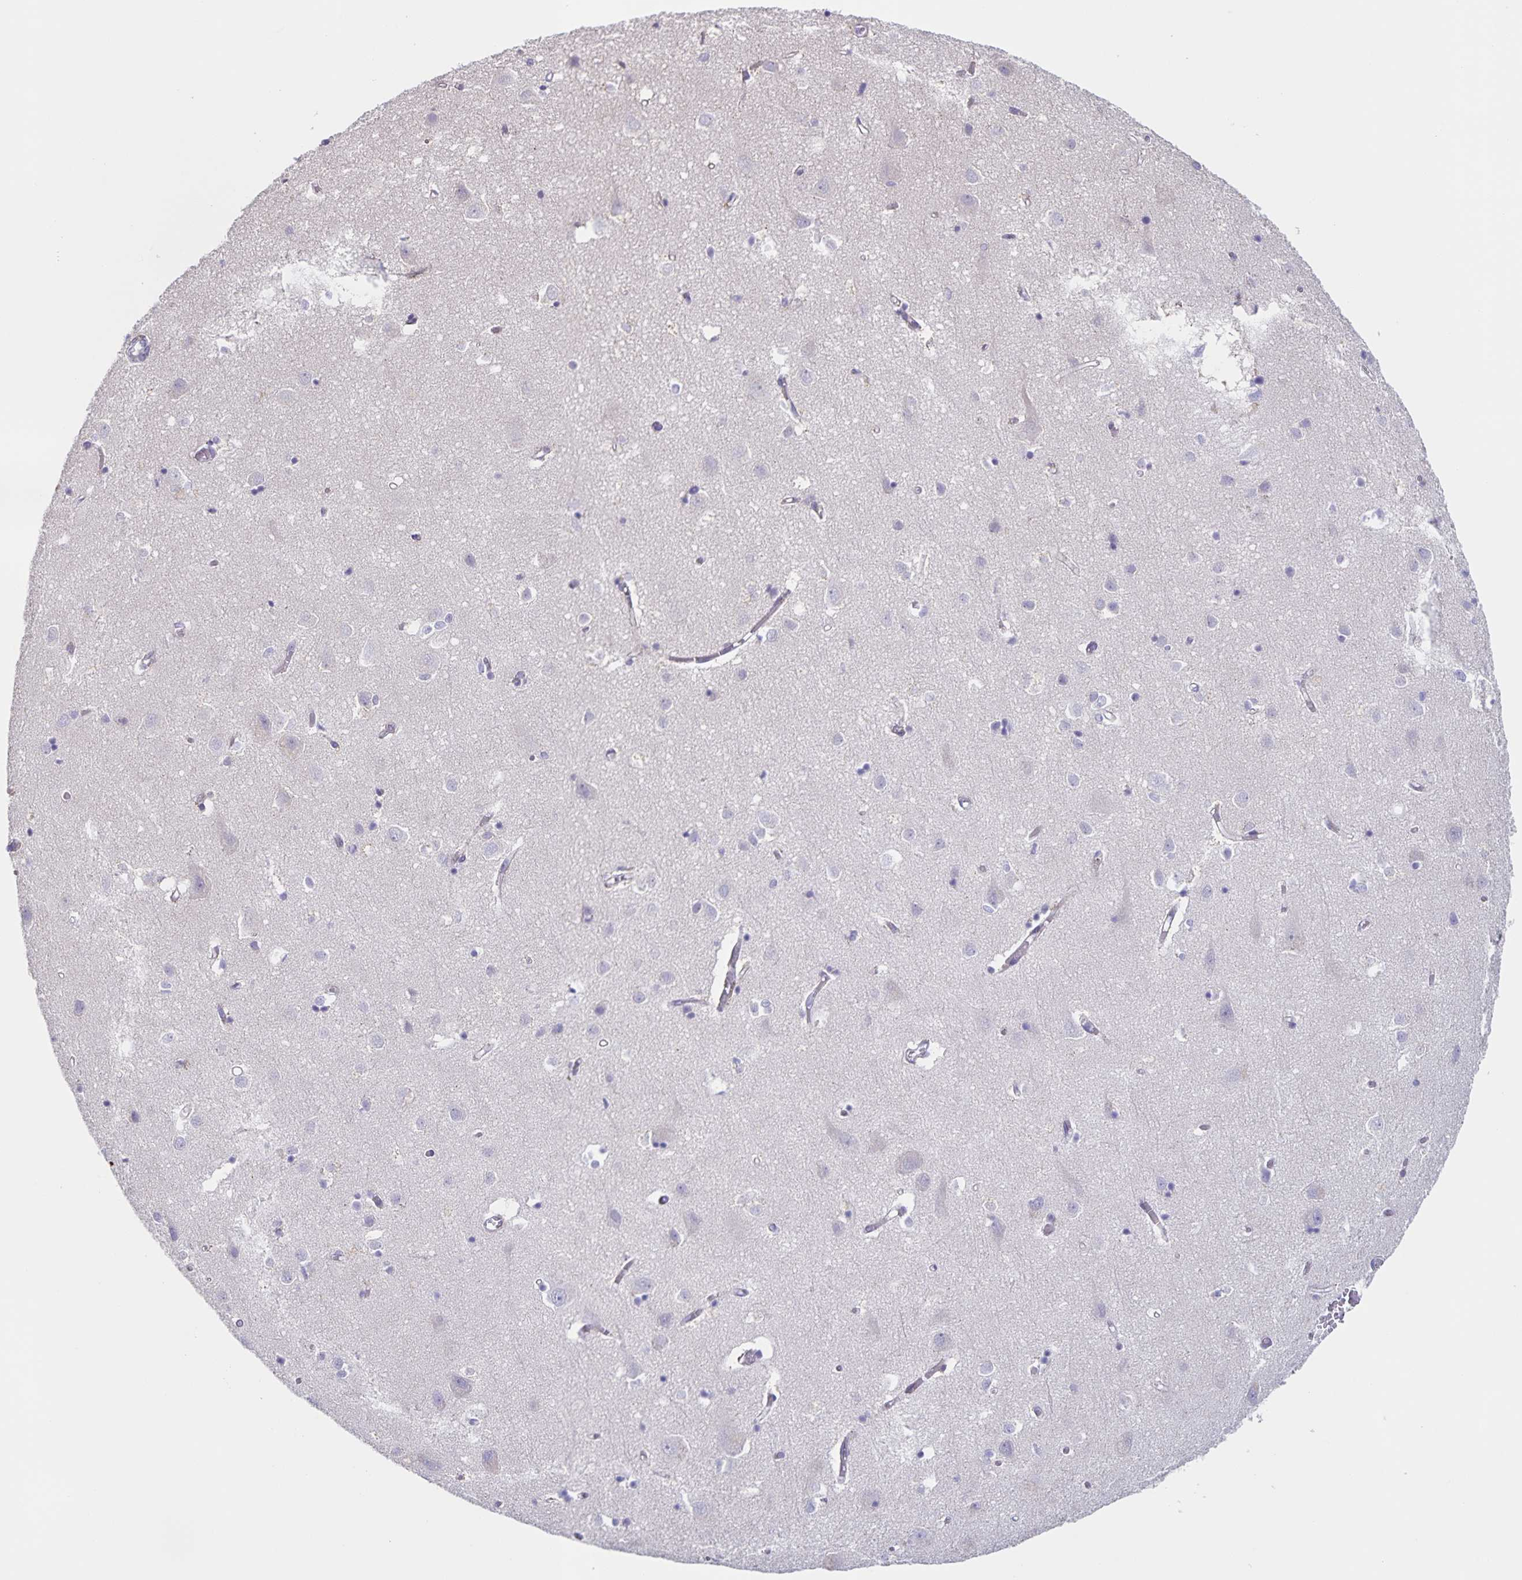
{"staining": {"intensity": "negative", "quantity": "none", "location": "none"}, "tissue": "cerebral cortex", "cell_type": "Endothelial cells", "image_type": "normal", "snomed": [{"axis": "morphology", "description": "Normal tissue, NOS"}, {"axis": "topography", "description": "Cerebral cortex"}], "caption": "Cerebral cortex stained for a protein using IHC reveals no staining endothelial cells.", "gene": "CENPH", "patient": {"sex": "male", "age": 70}}